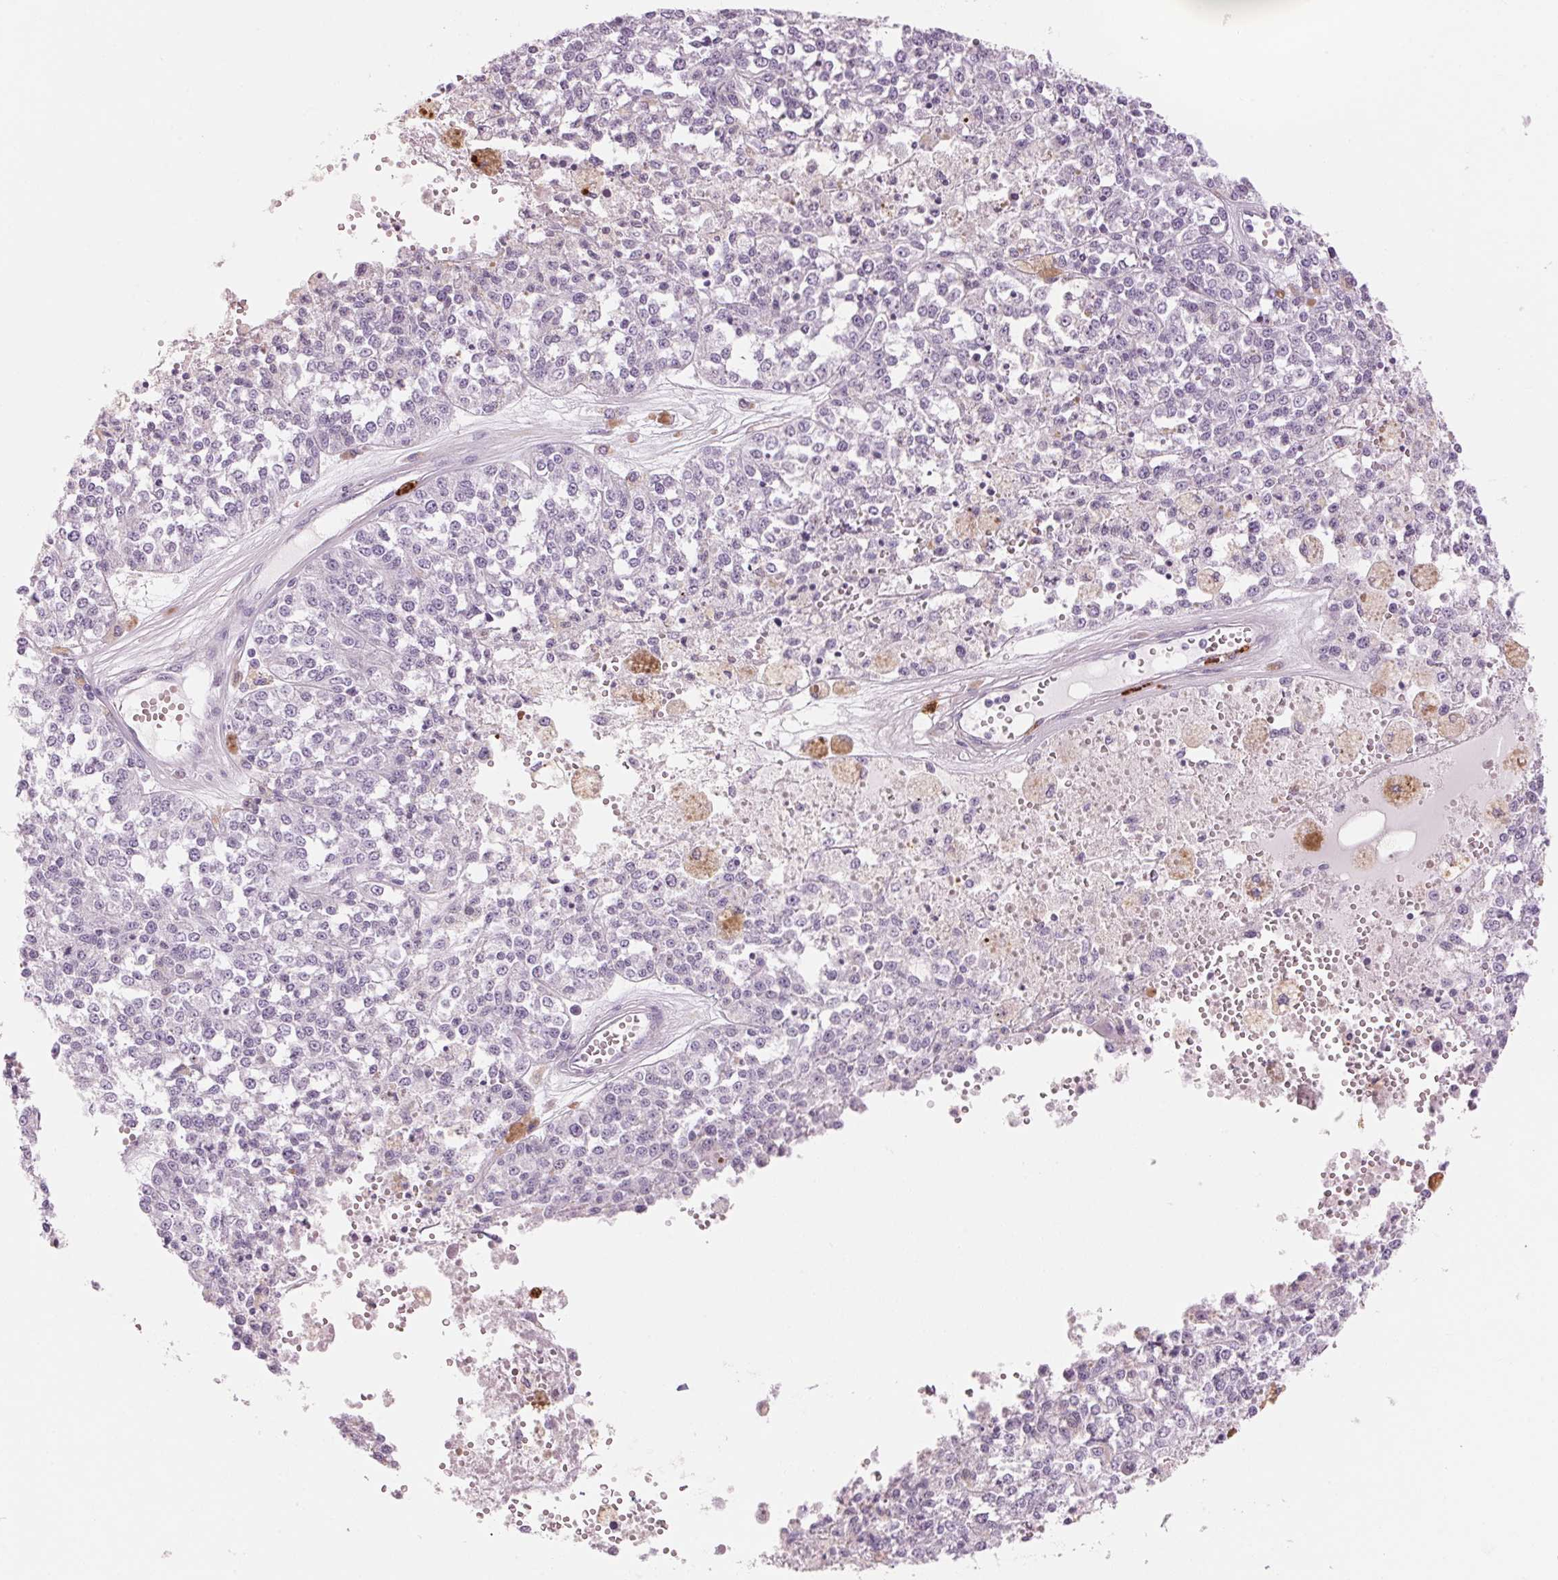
{"staining": {"intensity": "negative", "quantity": "none", "location": "none"}, "tissue": "melanoma", "cell_type": "Tumor cells", "image_type": "cancer", "snomed": [{"axis": "morphology", "description": "Malignant melanoma, Metastatic site"}, {"axis": "topography", "description": "Lymph node"}], "caption": "There is no significant positivity in tumor cells of melanoma. (DAB immunohistochemistry (IHC), high magnification).", "gene": "KLK7", "patient": {"sex": "female", "age": 64}}